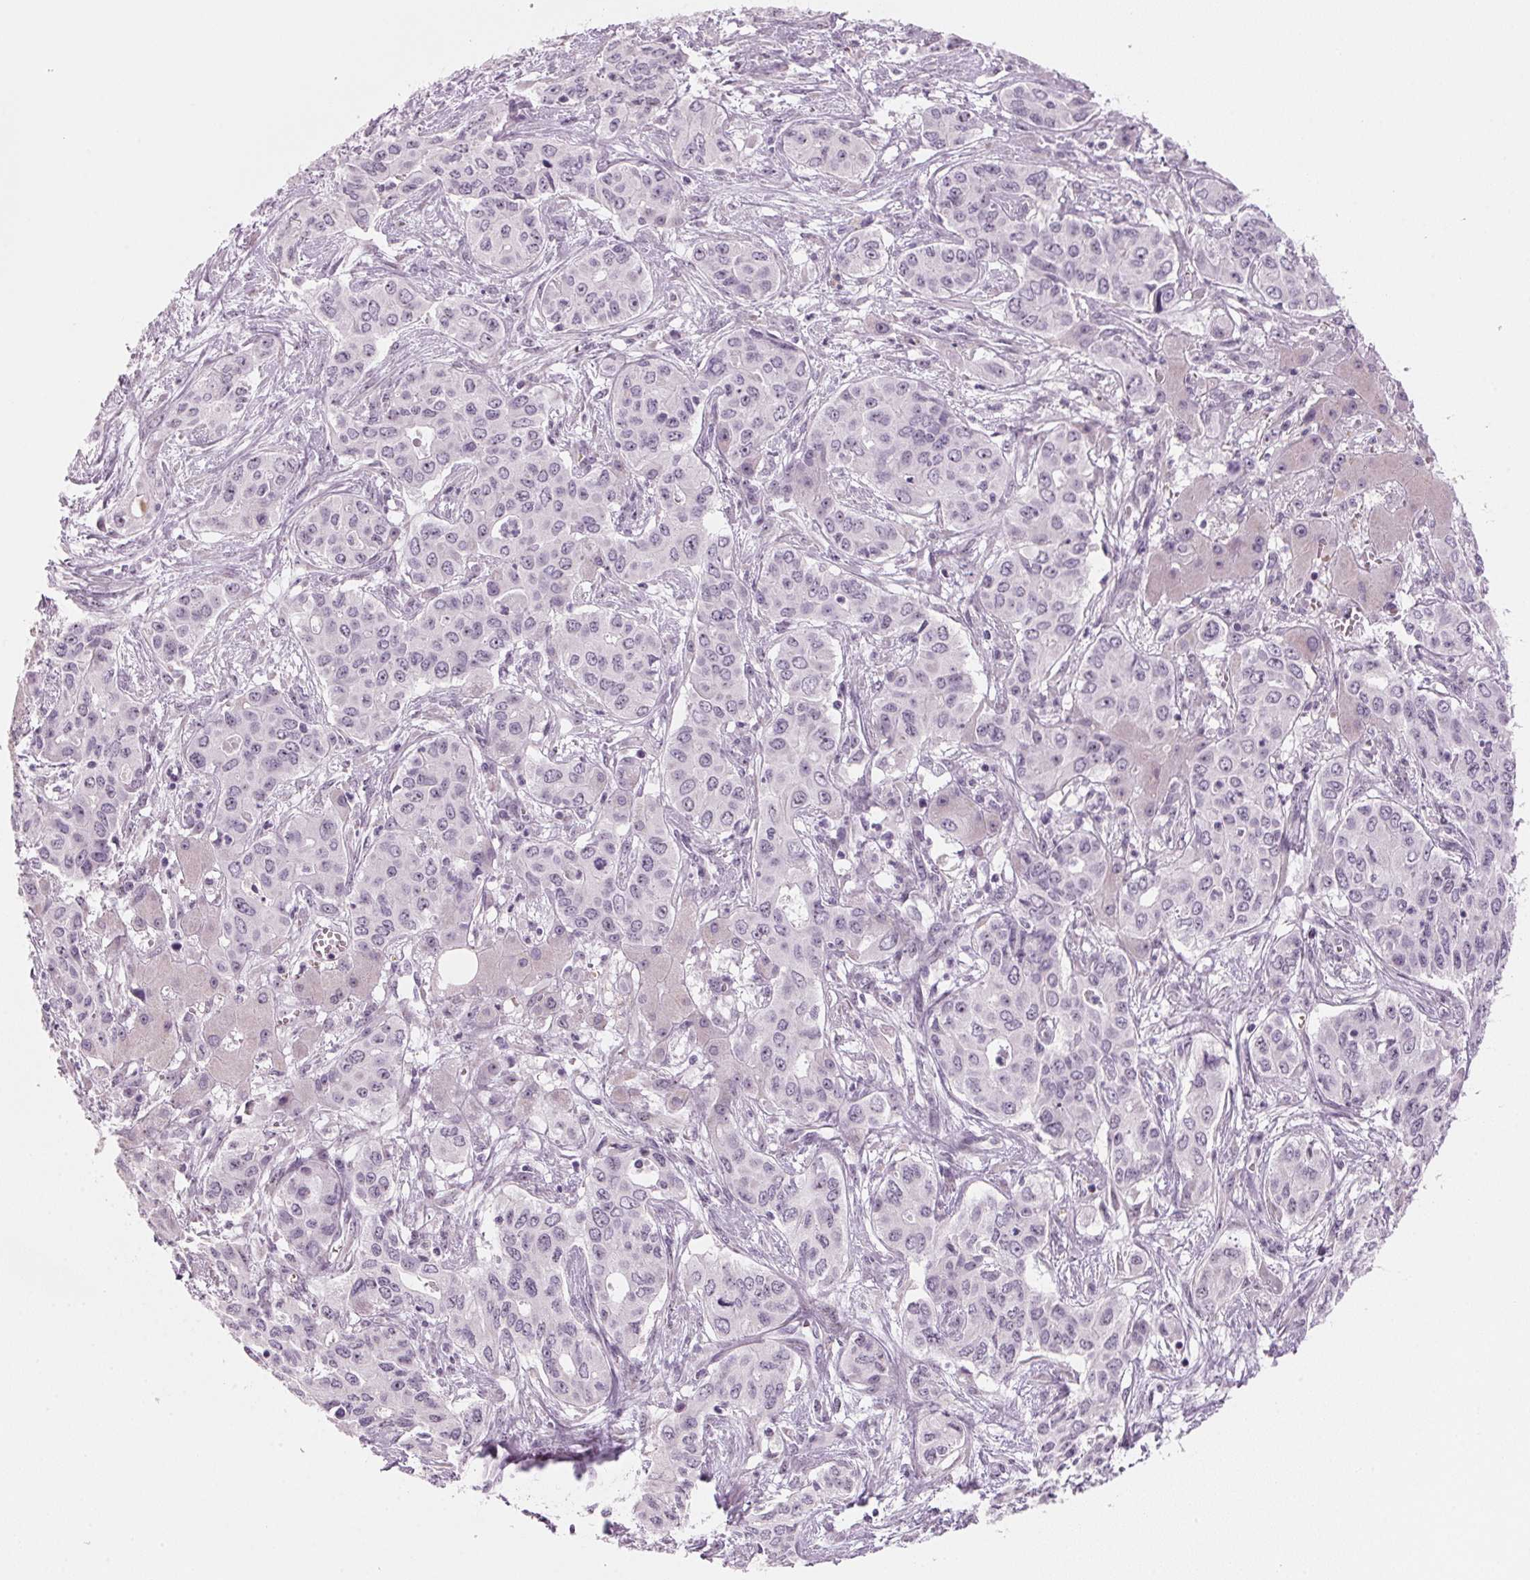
{"staining": {"intensity": "negative", "quantity": "none", "location": "none"}, "tissue": "liver cancer", "cell_type": "Tumor cells", "image_type": "cancer", "snomed": [{"axis": "morphology", "description": "Cholangiocarcinoma"}, {"axis": "topography", "description": "Liver"}], "caption": "DAB (3,3'-diaminobenzidine) immunohistochemical staining of human cholangiocarcinoma (liver) reveals no significant positivity in tumor cells.", "gene": "DNTTIP2", "patient": {"sex": "female", "age": 65}}